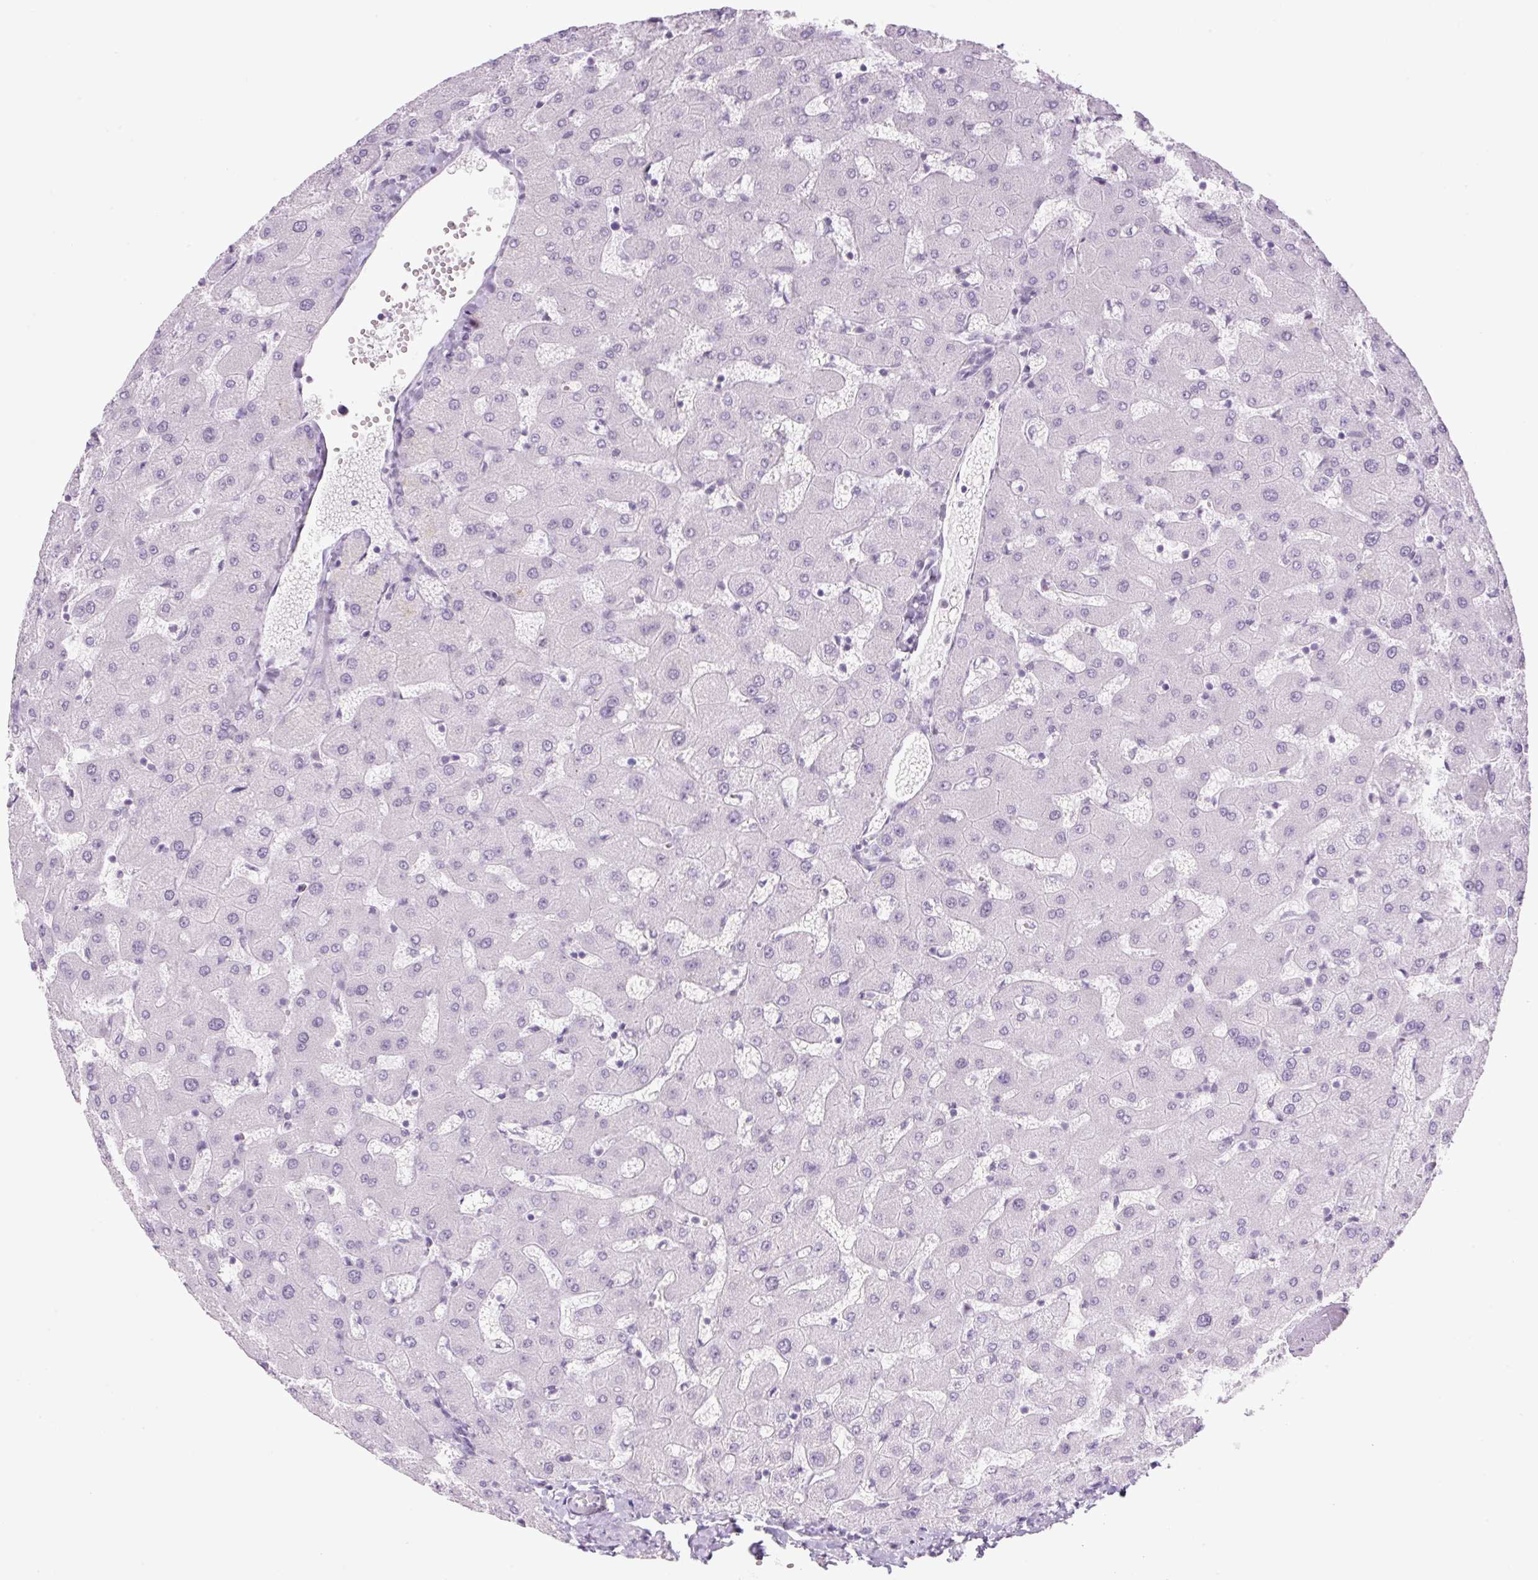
{"staining": {"intensity": "negative", "quantity": "none", "location": "none"}, "tissue": "liver", "cell_type": "Cholangiocytes", "image_type": "normal", "snomed": [{"axis": "morphology", "description": "Normal tissue, NOS"}, {"axis": "topography", "description": "Liver"}], "caption": "Immunohistochemistry (IHC) image of benign liver stained for a protein (brown), which exhibits no expression in cholangiocytes. (Brightfield microscopy of DAB (3,3'-diaminobenzidine) immunohistochemistry at high magnification).", "gene": "TLE3", "patient": {"sex": "female", "age": 63}}